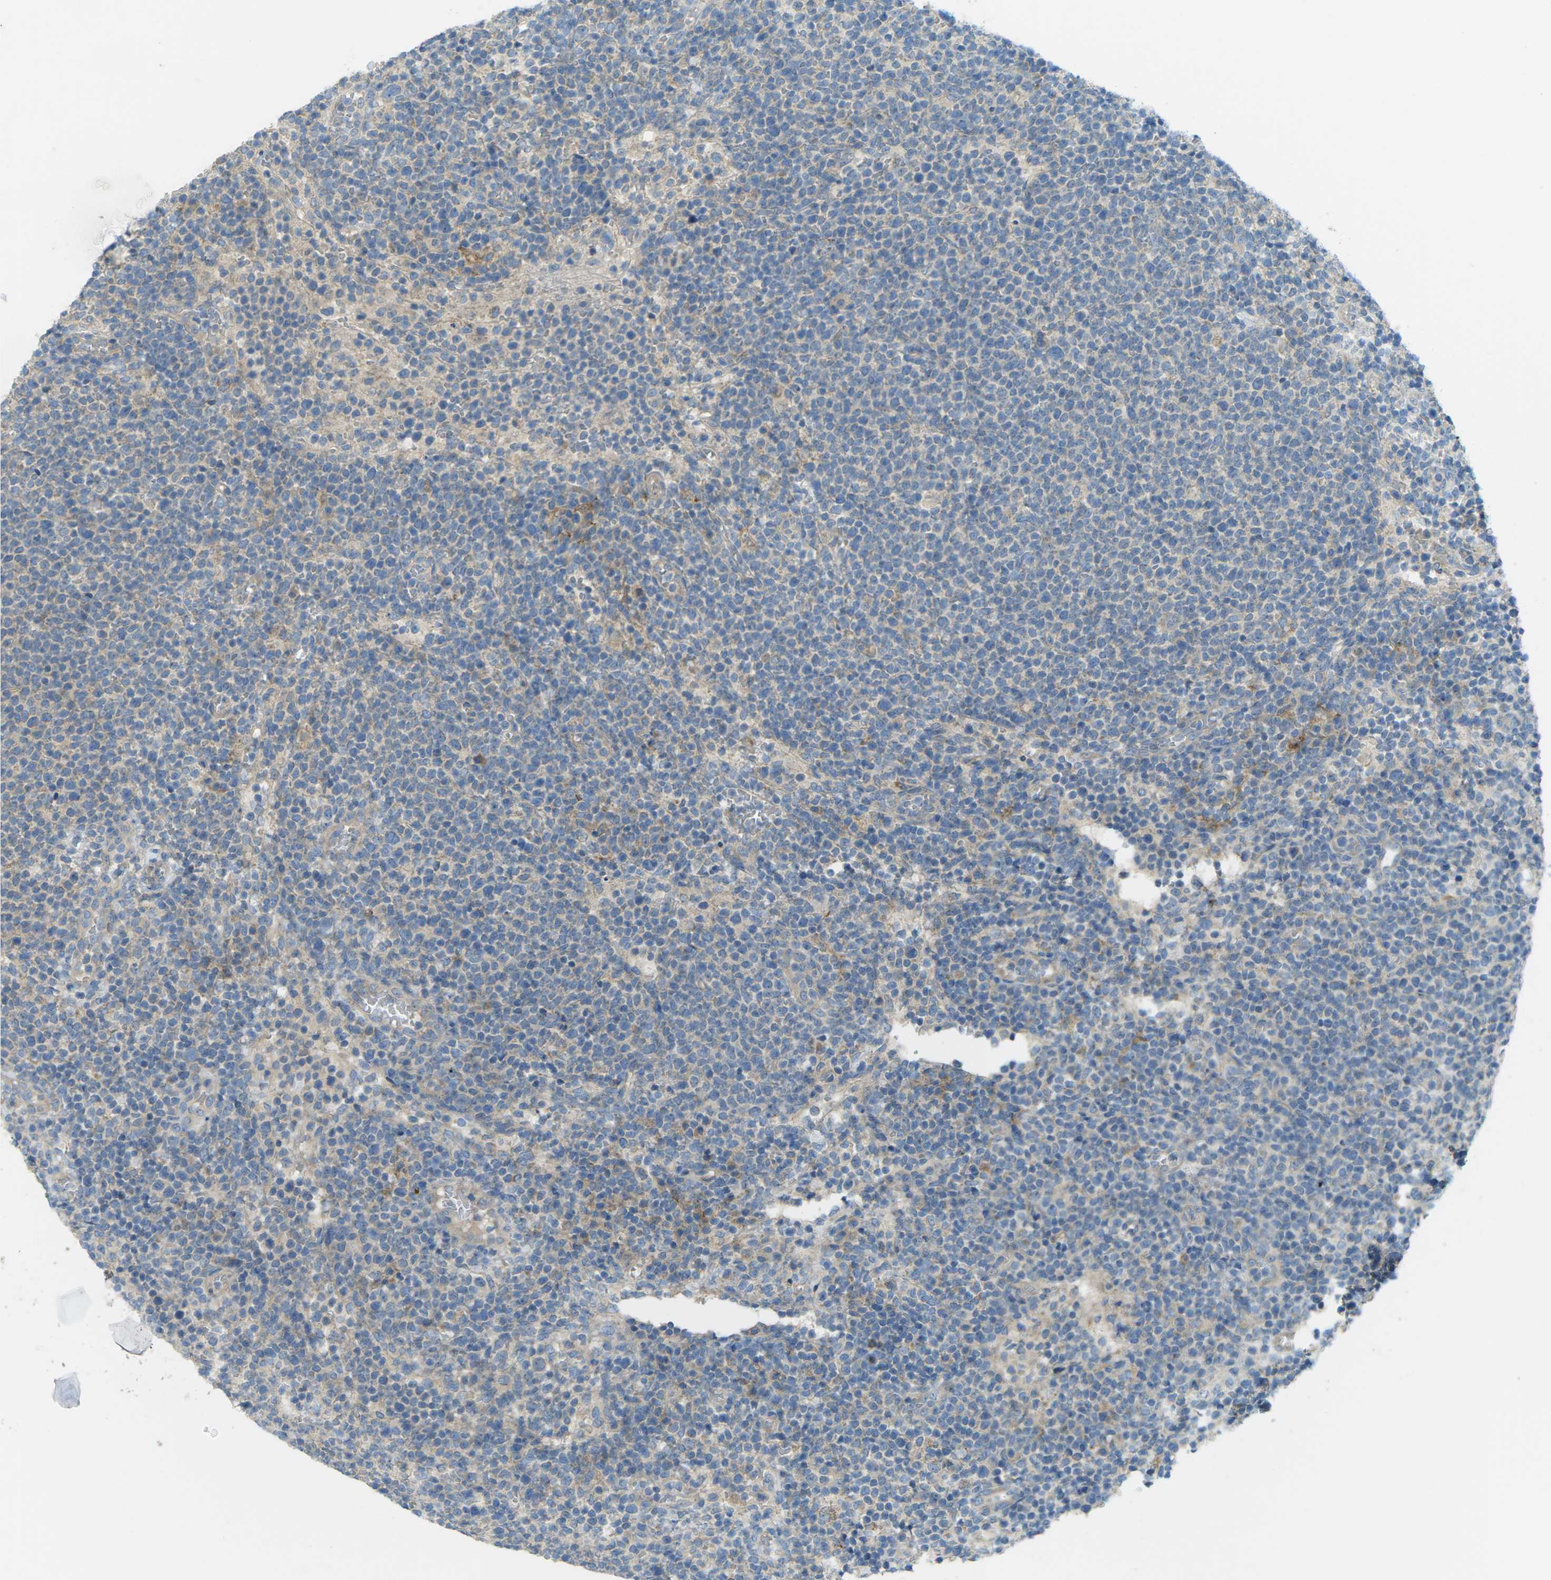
{"staining": {"intensity": "negative", "quantity": "none", "location": "none"}, "tissue": "lymphoma", "cell_type": "Tumor cells", "image_type": "cancer", "snomed": [{"axis": "morphology", "description": "Malignant lymphoma, non-Hodgkin's type, High grade"}, {"axis": "topography", "description": "Lymph node"}], "caption": "Lymphoma stained for a protein using immunohistochemistry demonstrates no staining tumor cells.", "gene": "MYLK4", "patient": {"sex": "male", "age": 61}}